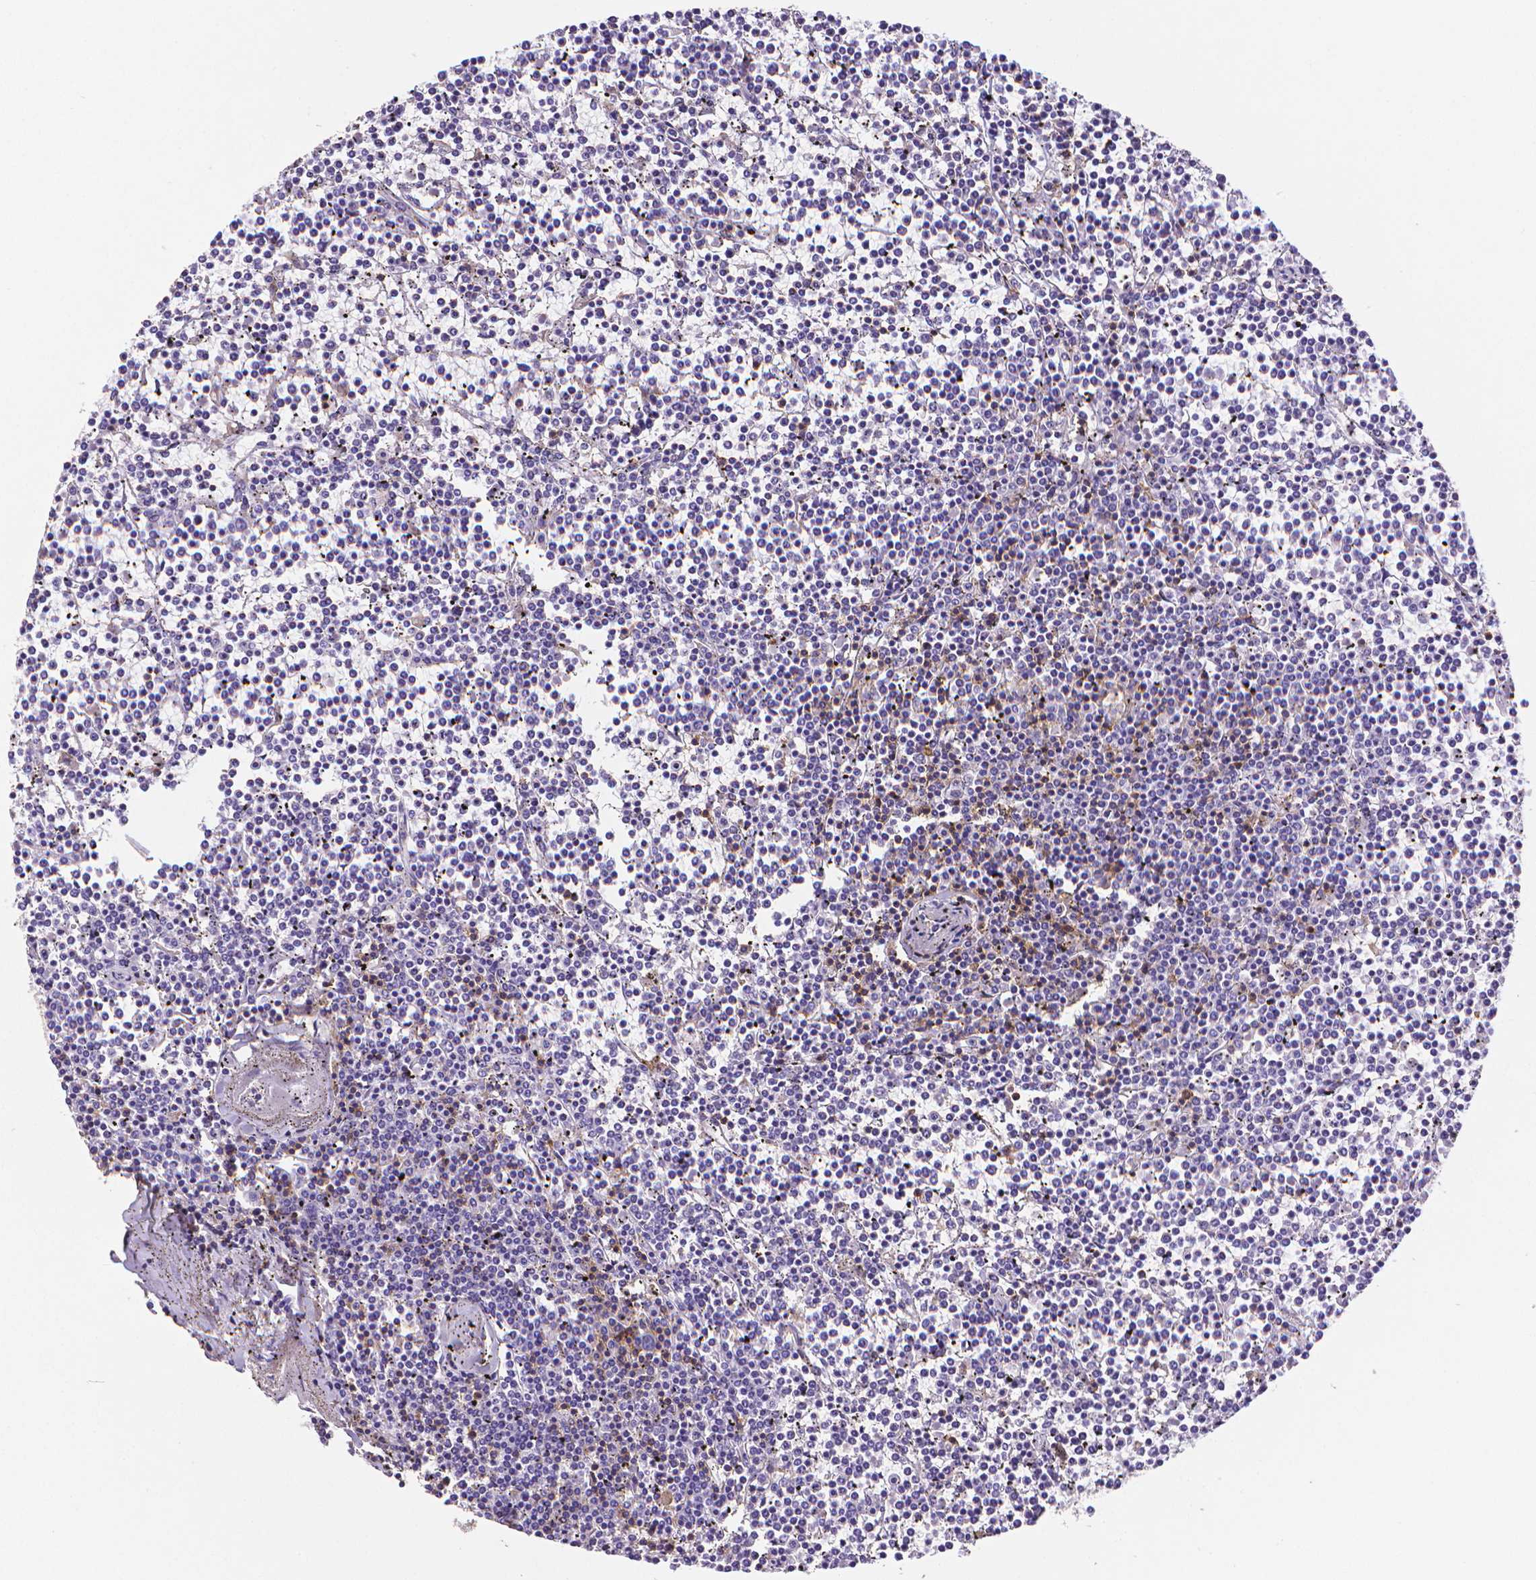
{"staining": {"intensity": "negative", "quantity": "none", "location": "none"}, "tissue": "lymphoma", "cell_type": "Tumor cells", "image_type": "cancer", "snomed": [{"axis": "morphology", "description": "Malignant lymphoma, non-Hodgkin's type, Low grade"}, {"axis": "topography", "description": "Spleen"}], "caption": "Tumor cells show no significant protein staining in low-grade malignant lymphoma, non-Hodgkin's type. The staining is performed using DAB (3,3'-diaminobenzidine) brown chromogen with nuclei counter-stained in using hematoxylin.", "gene": "CD4", "patient": {"sex": "female", "age": 19}}